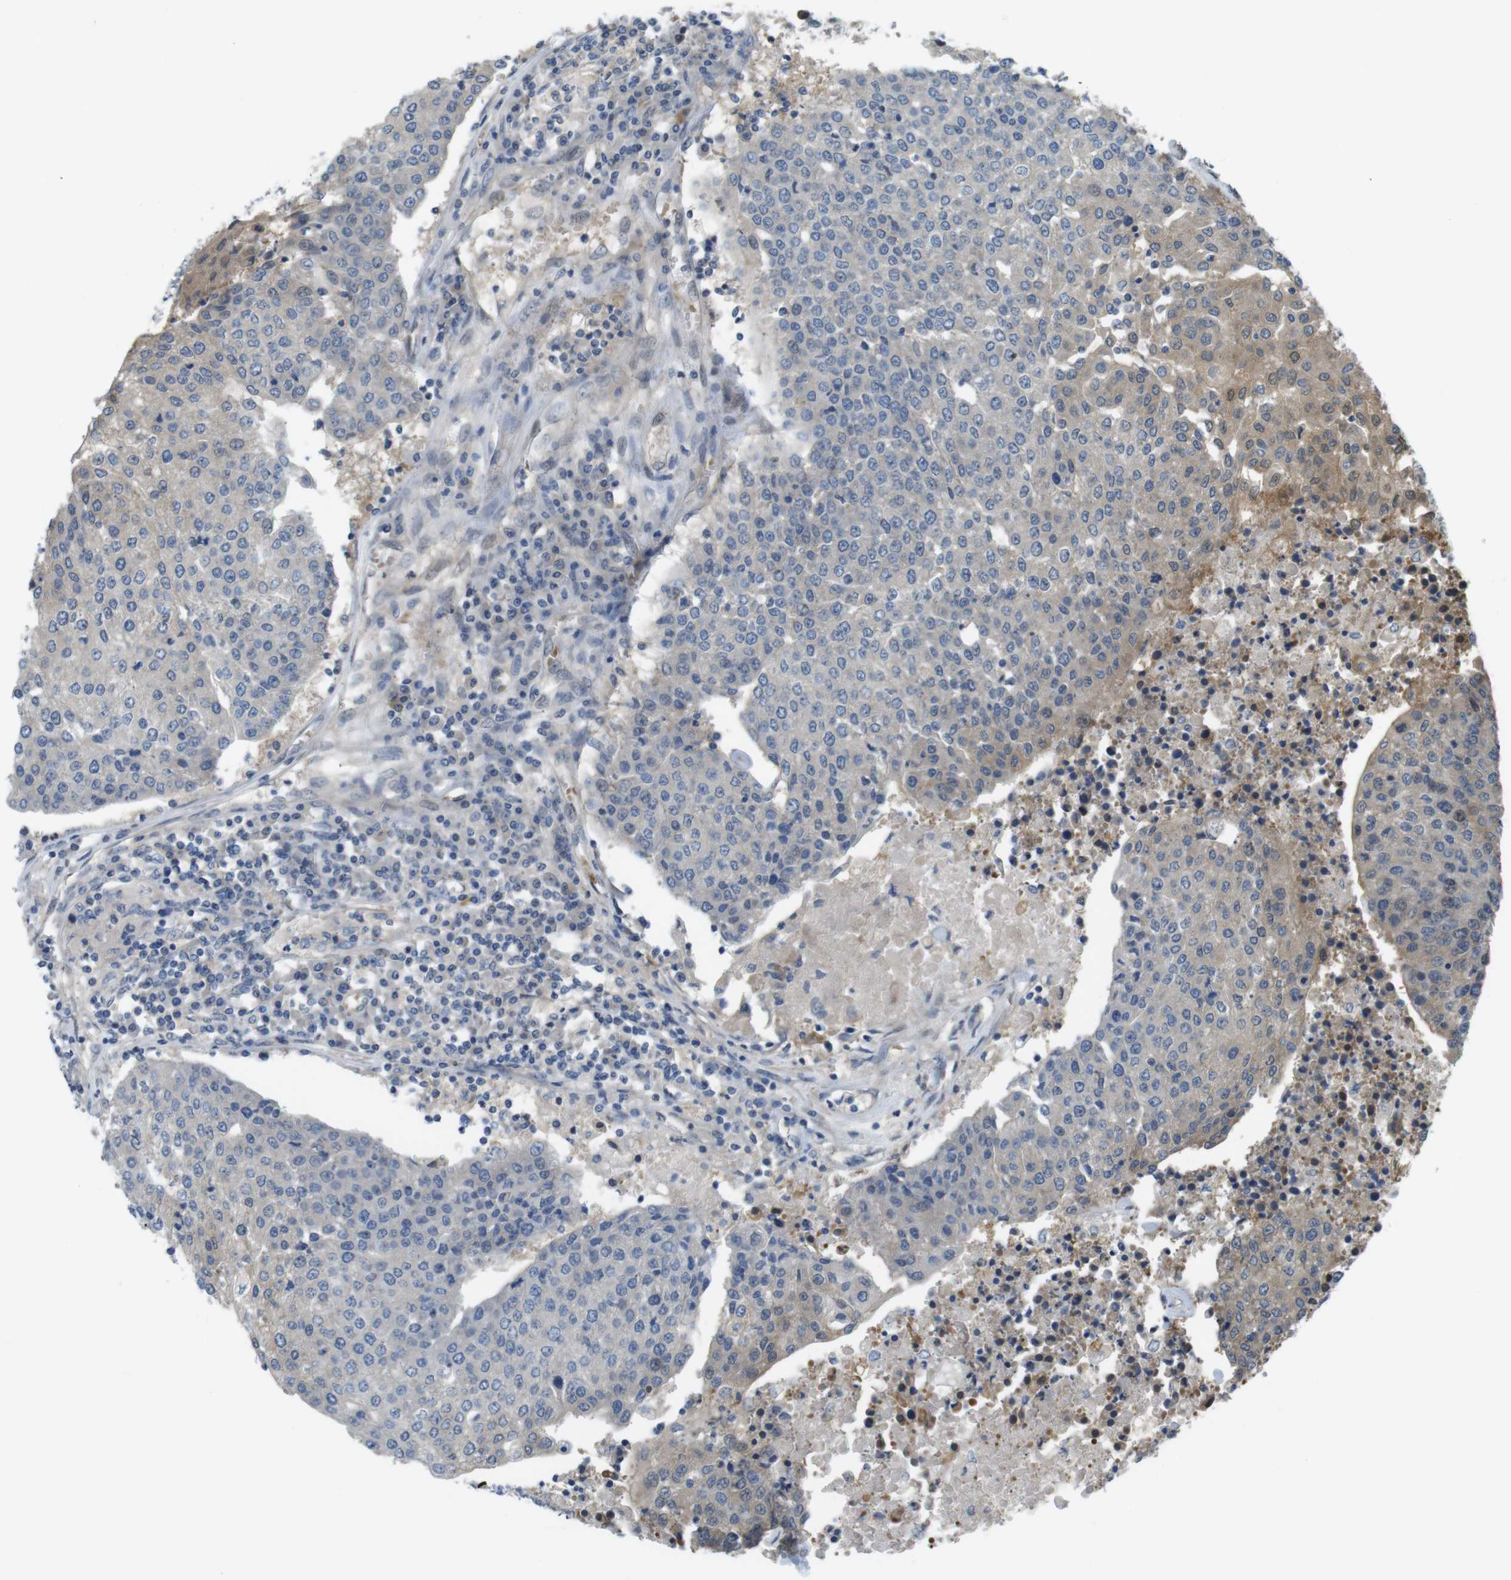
{"staining": {"intensity": "weak", "quantity": "25%-75%", "location": "cytoplasmic/membranous"}, "tissue": "urothelial cancer", "cell_type": "Tumor cells", "image_type": "cancer", "snomed": [{"axis": "morphology", "description": "Urothelial carcinoma, High grade"}, {"axis": "topography", "description": "Urinary bladder"}], "caption": "Approximately 25%-75% of tumor cells in high-grade urothelial carcinoma show weak cytoplasmic/membranous protein expression as visualized by brown immunohistochemical staining.", "gene": "ABHD15", "patient": {"sex": "female", "age": 85}}